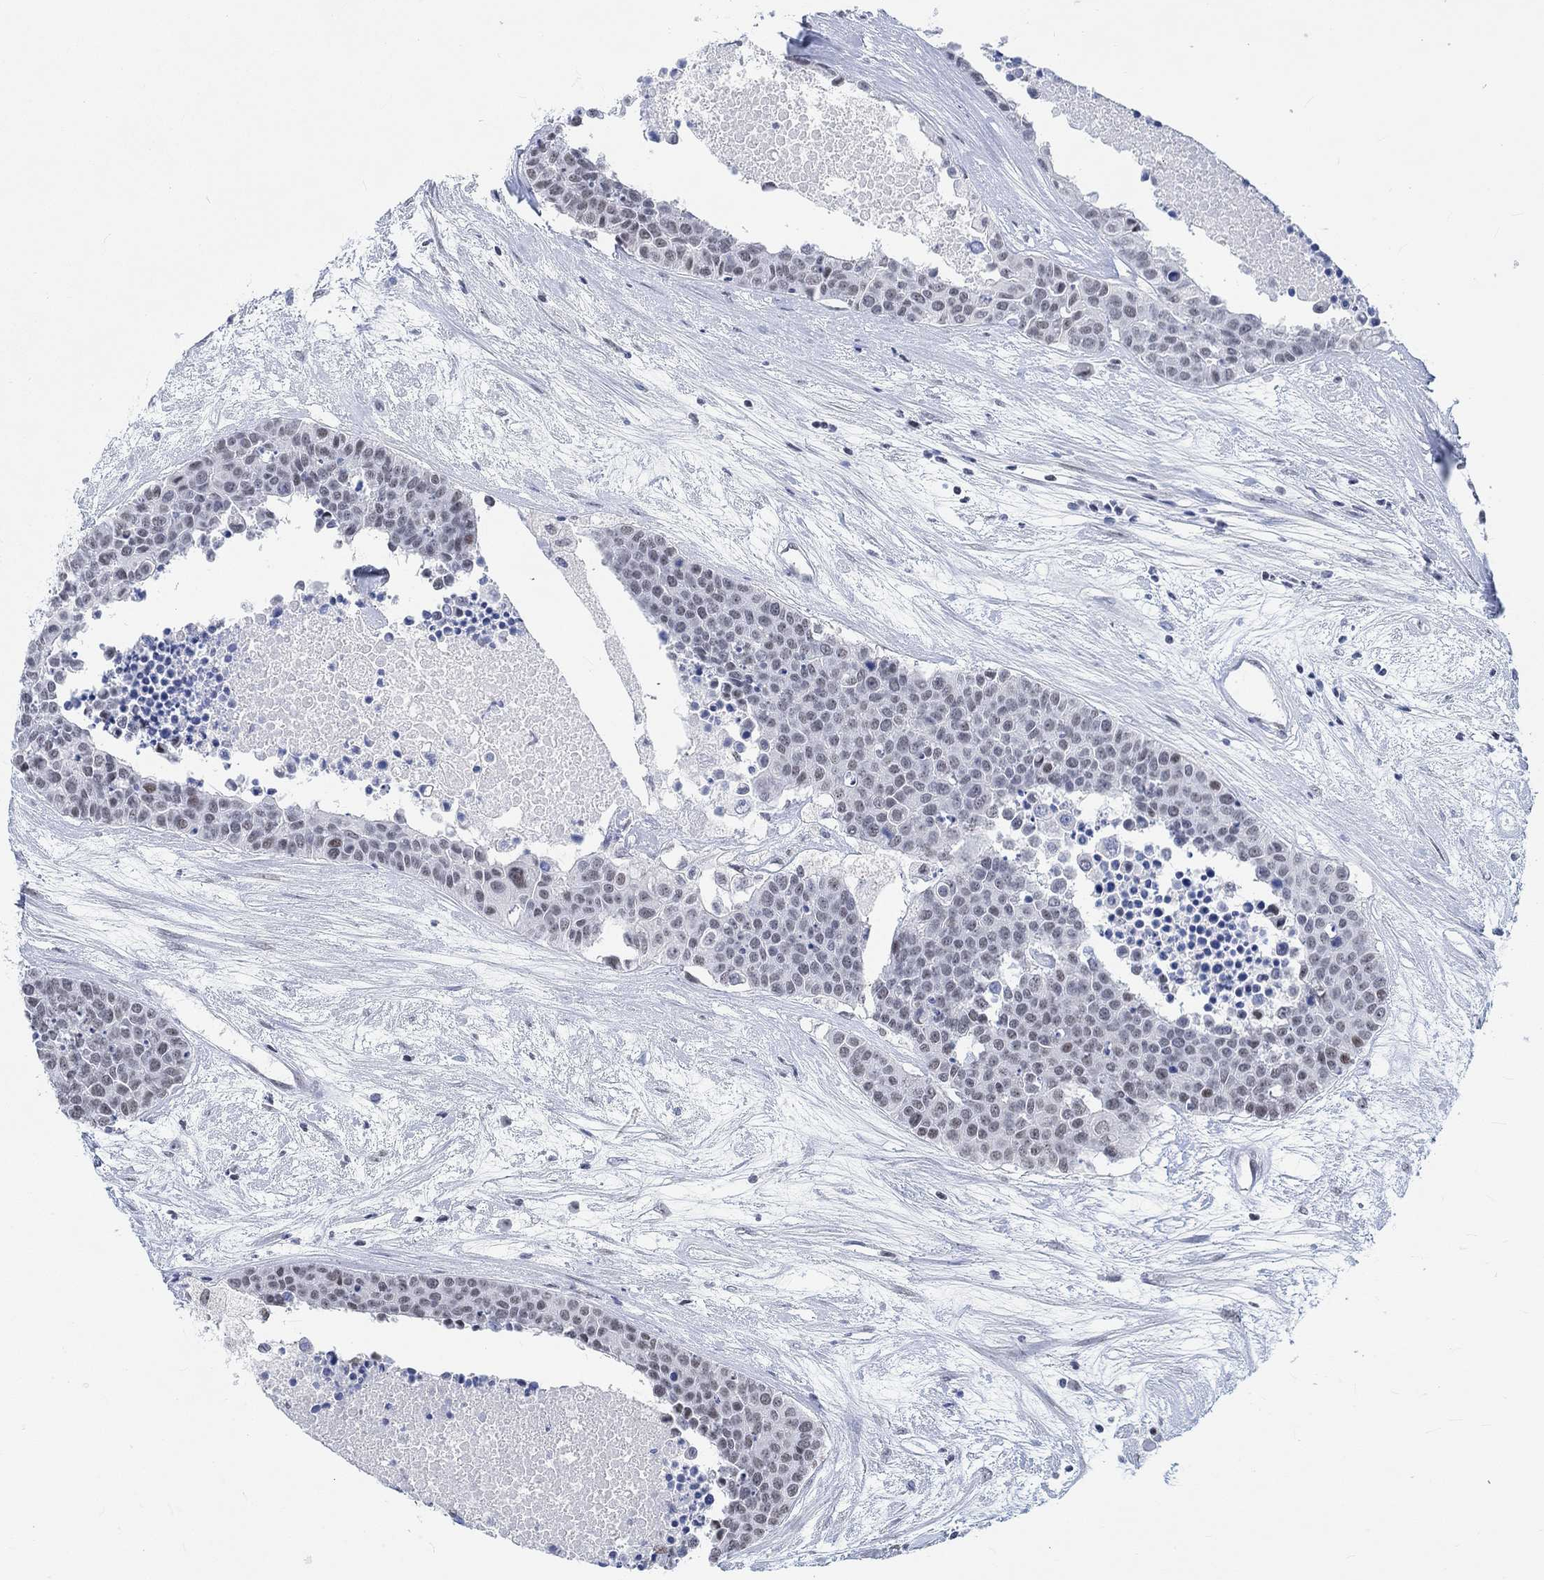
{"staining": {"intensity": "negative", "quantity": "none", "location": "none"}, "tissue": "carcinoid", "cell_type": "Tumor cells", "image_type": "cancer", "snomed": [{"axis": "morphology", "description": "Carcinoid, malignant, NOS"}, {"axis": "topography", "description": "Colon"}], "caption": "The histopathology image demonstrates no significant staining in tumor cells of carcinoid (malignant).", "gene": "KCNH8", "patient": {"sex": "male", "age": 81}}